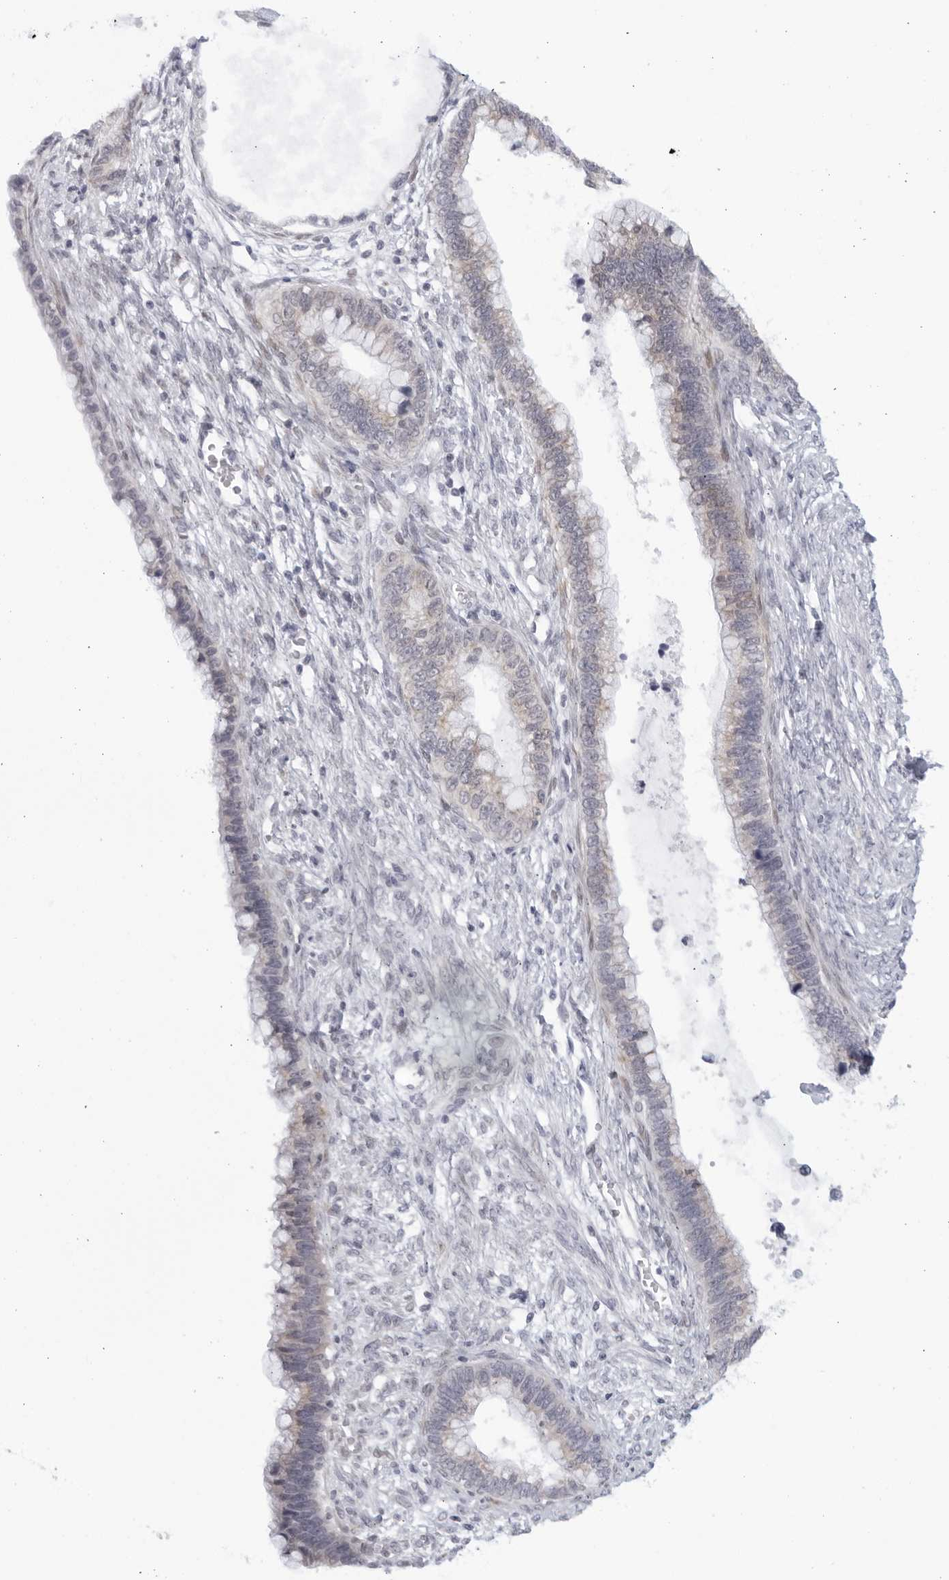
{"staining": {"intensity": "weak", "quantity": "<25%", "location": "cytoplasmic/membranous"}, "tissue": "cervical cancer", "cell_type": "Tumor cells", "image_type": "cancer", "snomed": [{"axis": "morphology", "description": "Adenocarcinoma, NOS"}, {"axis": "topography", "description": "Cervix"}], "caption": "Immunohistochemistry (IHC) photomicrograph of neoplastic tissue: human cervical cancer stained with DAB (3,3'-diaminobenzidine) shows no significant protein positivity in tumor cells.", "gene": "WDTC1", "patient": {"sex": "female", "age": 44}}